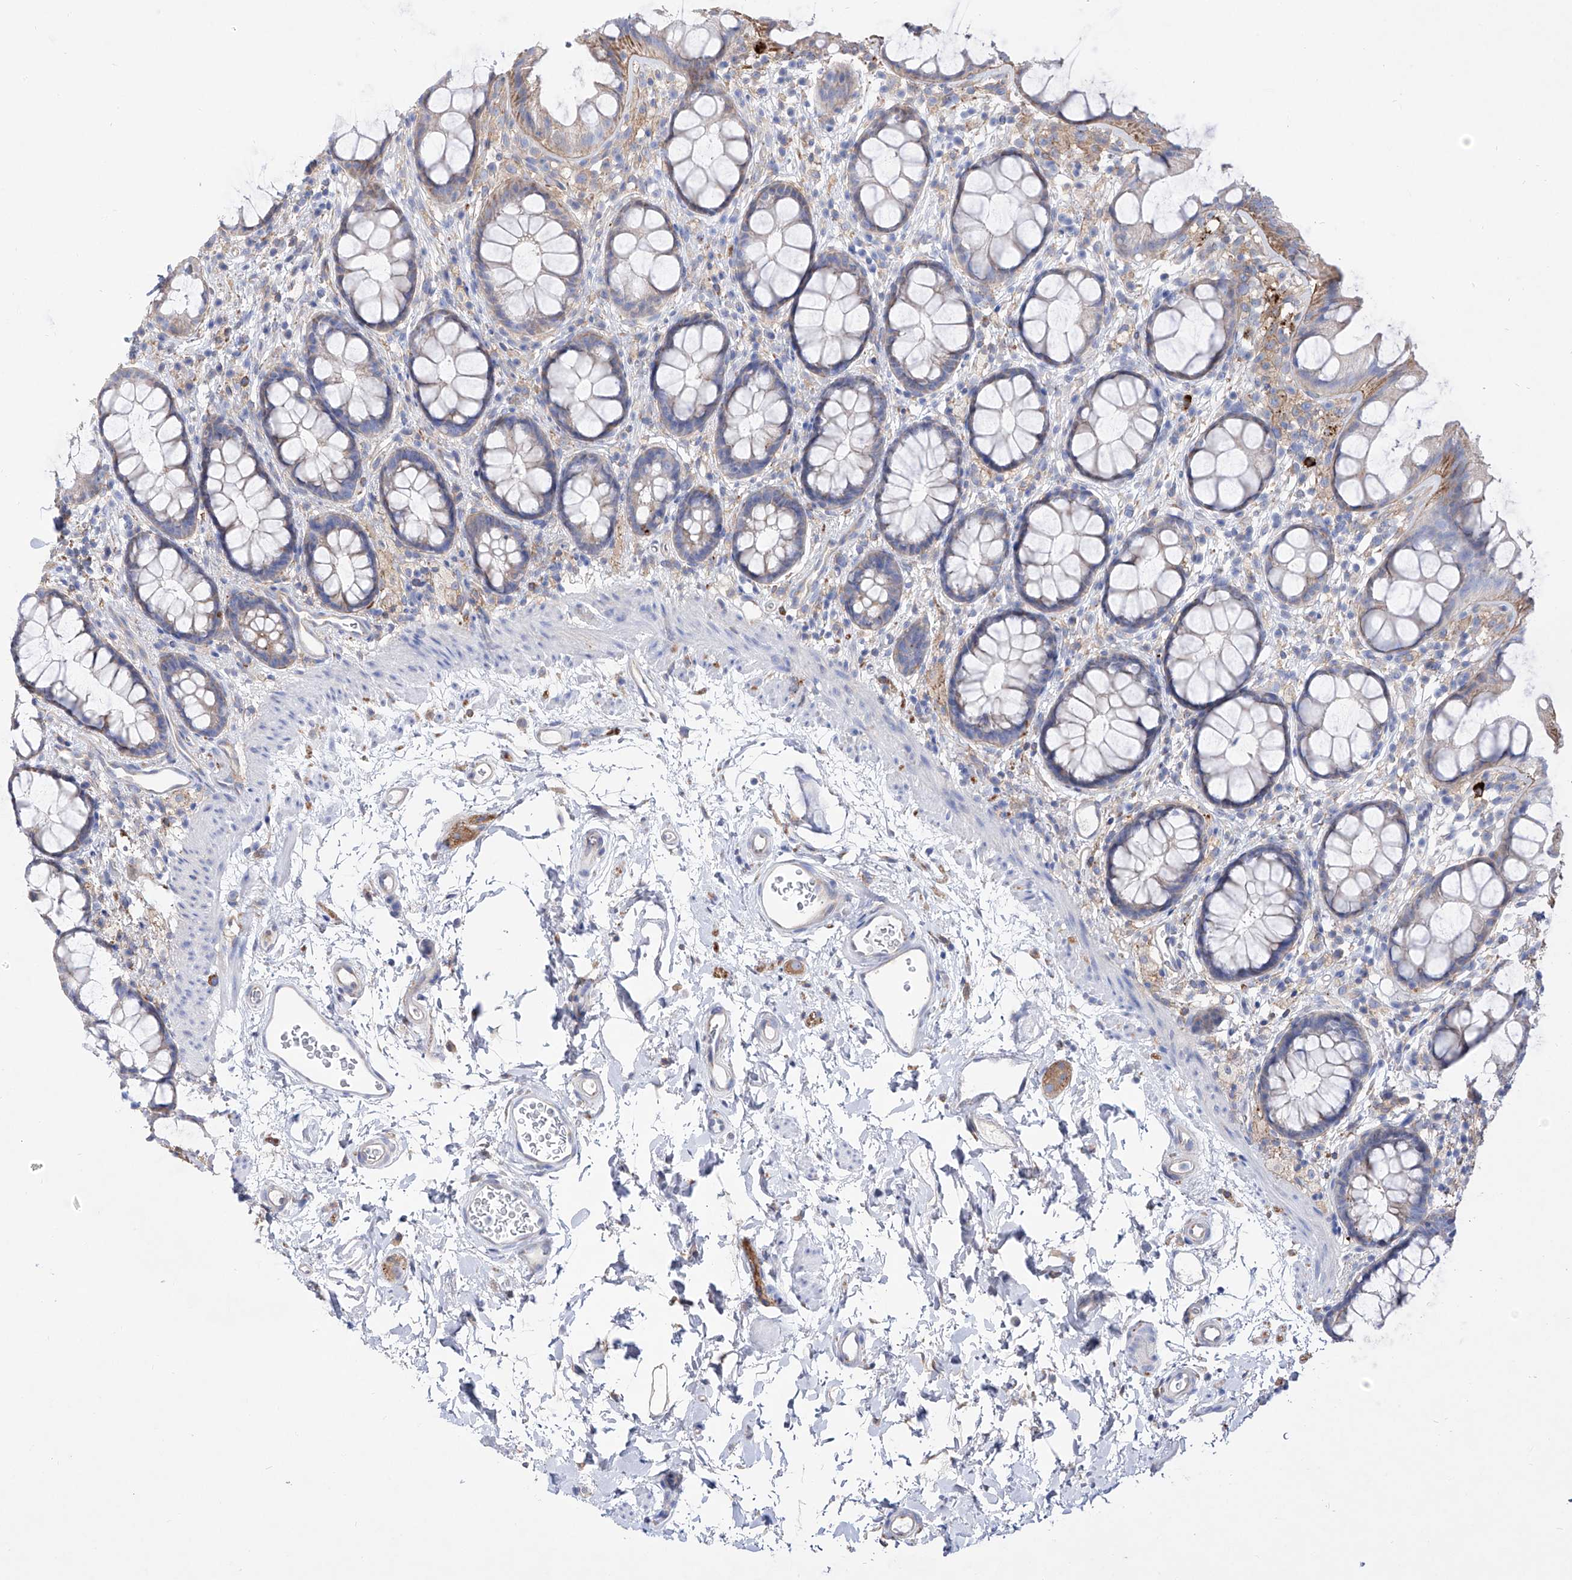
{"staining": {"intensity": "weak", "quantity": "<25%", "location": "cytoplasmic/membranous"}, "tissue": "rectum", "cell_type": "Glandular cells", "image_type": "normal", "snomed": [{"axis": "morphology", "description": "Normal tissue, NOS"}, {"axis": "topography", "description": "Rectum"}], "caption": "Rectum stained for a protein using immunohistochemistry (IHC) shows no staining glandular cells.", "gene": "ZNF653", "patient": {"sex": "female", "age": 65}}